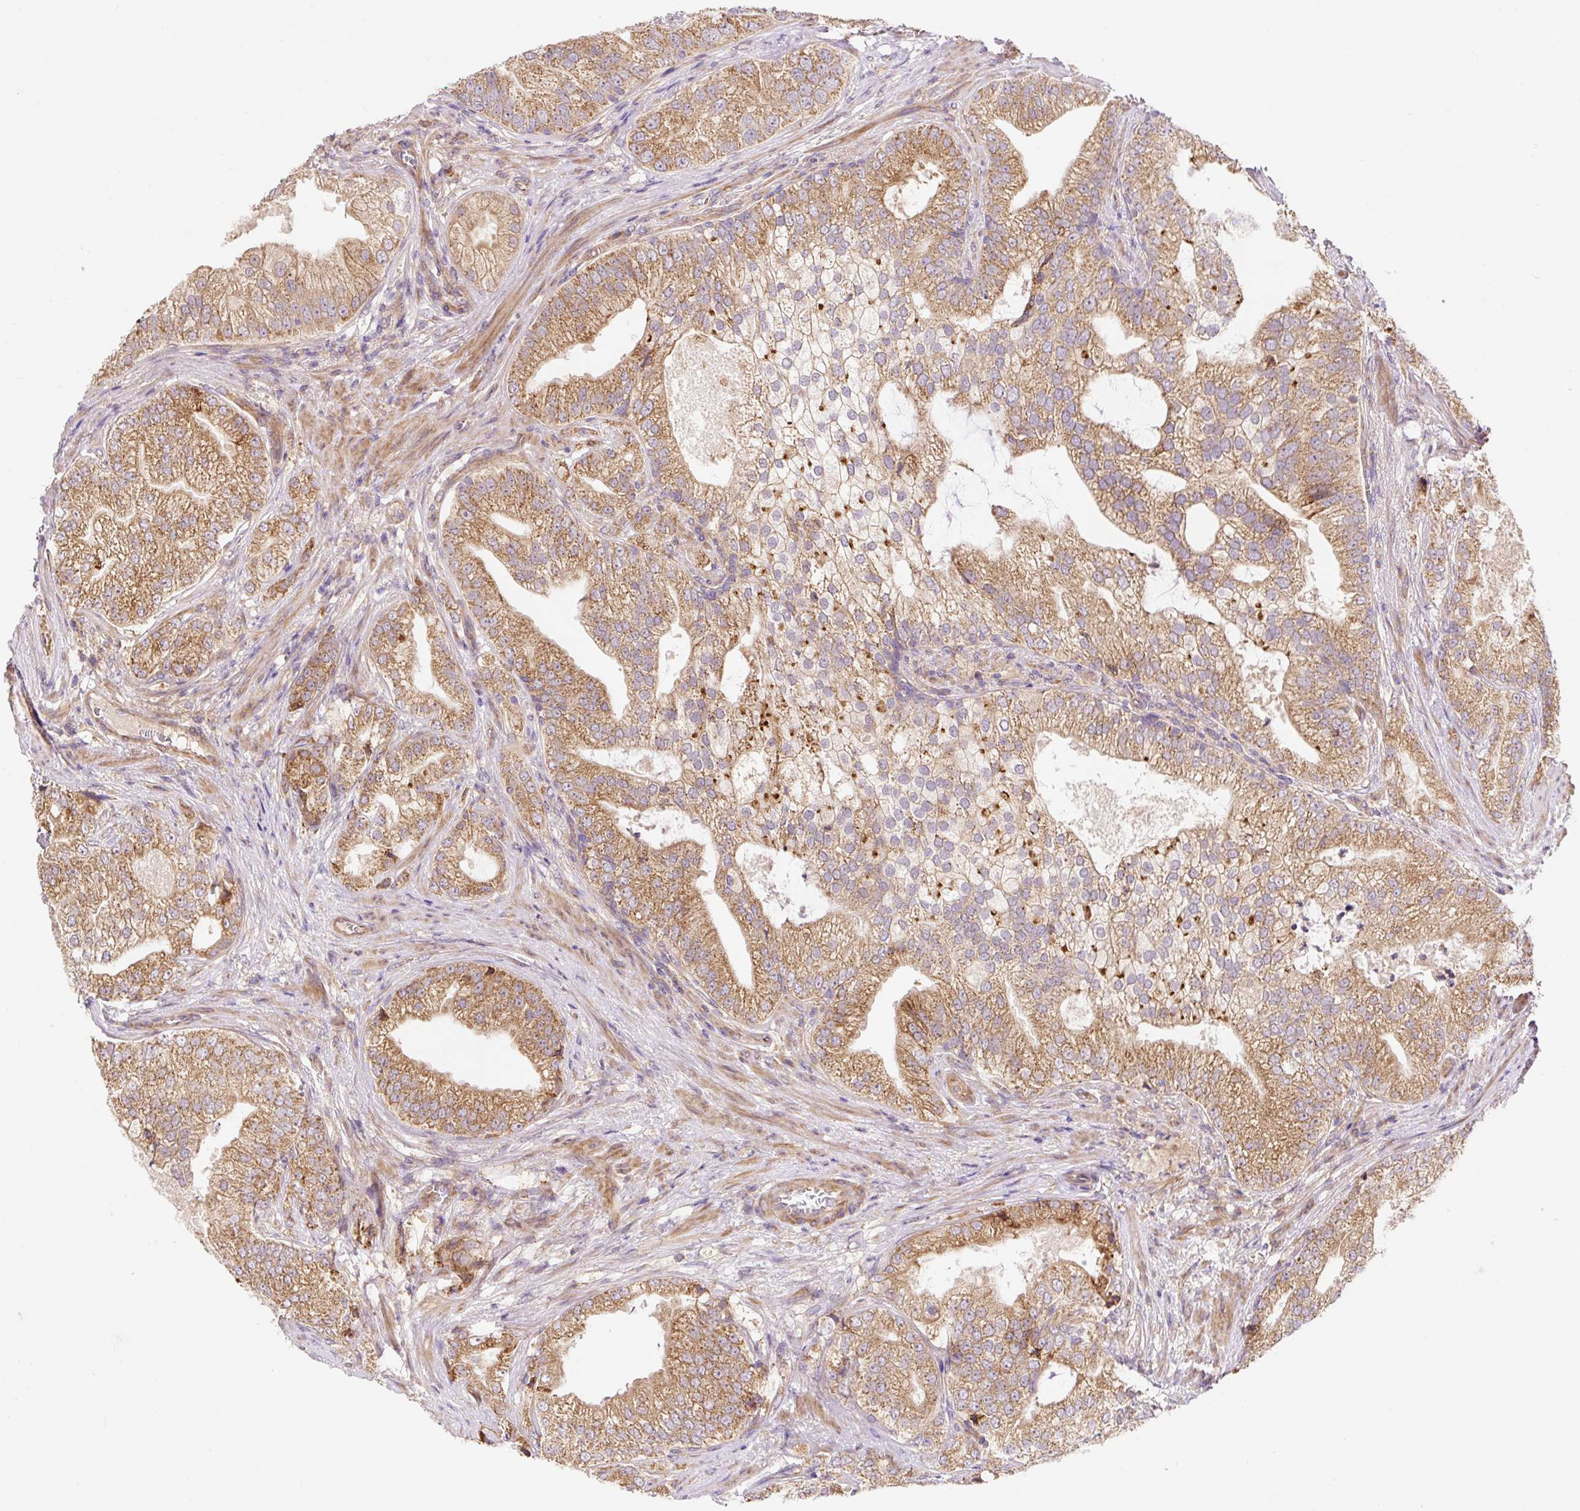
{"staining": {"intensity": "moderate", "quantity": ">75%", "location": "cytoplasmic/membranous"}, "tissue": "prostate cancer", "cell_type": "Tumor cells", "image_type": "cancer", "snomed": [{"axis": "morphology", "description": "Adenocarcinoma, High grade"}, {"axis": "topography", "description": "Prostate"}], "caption": "There is medium levels of moderate cytoplasmic/membranous positivity in tumor cells of prostate cancer, as demonstrated by immunohistochemical staining (brown color).", "gene": "TRIAP1", "patient": {"sex": "male", "age": 70}}